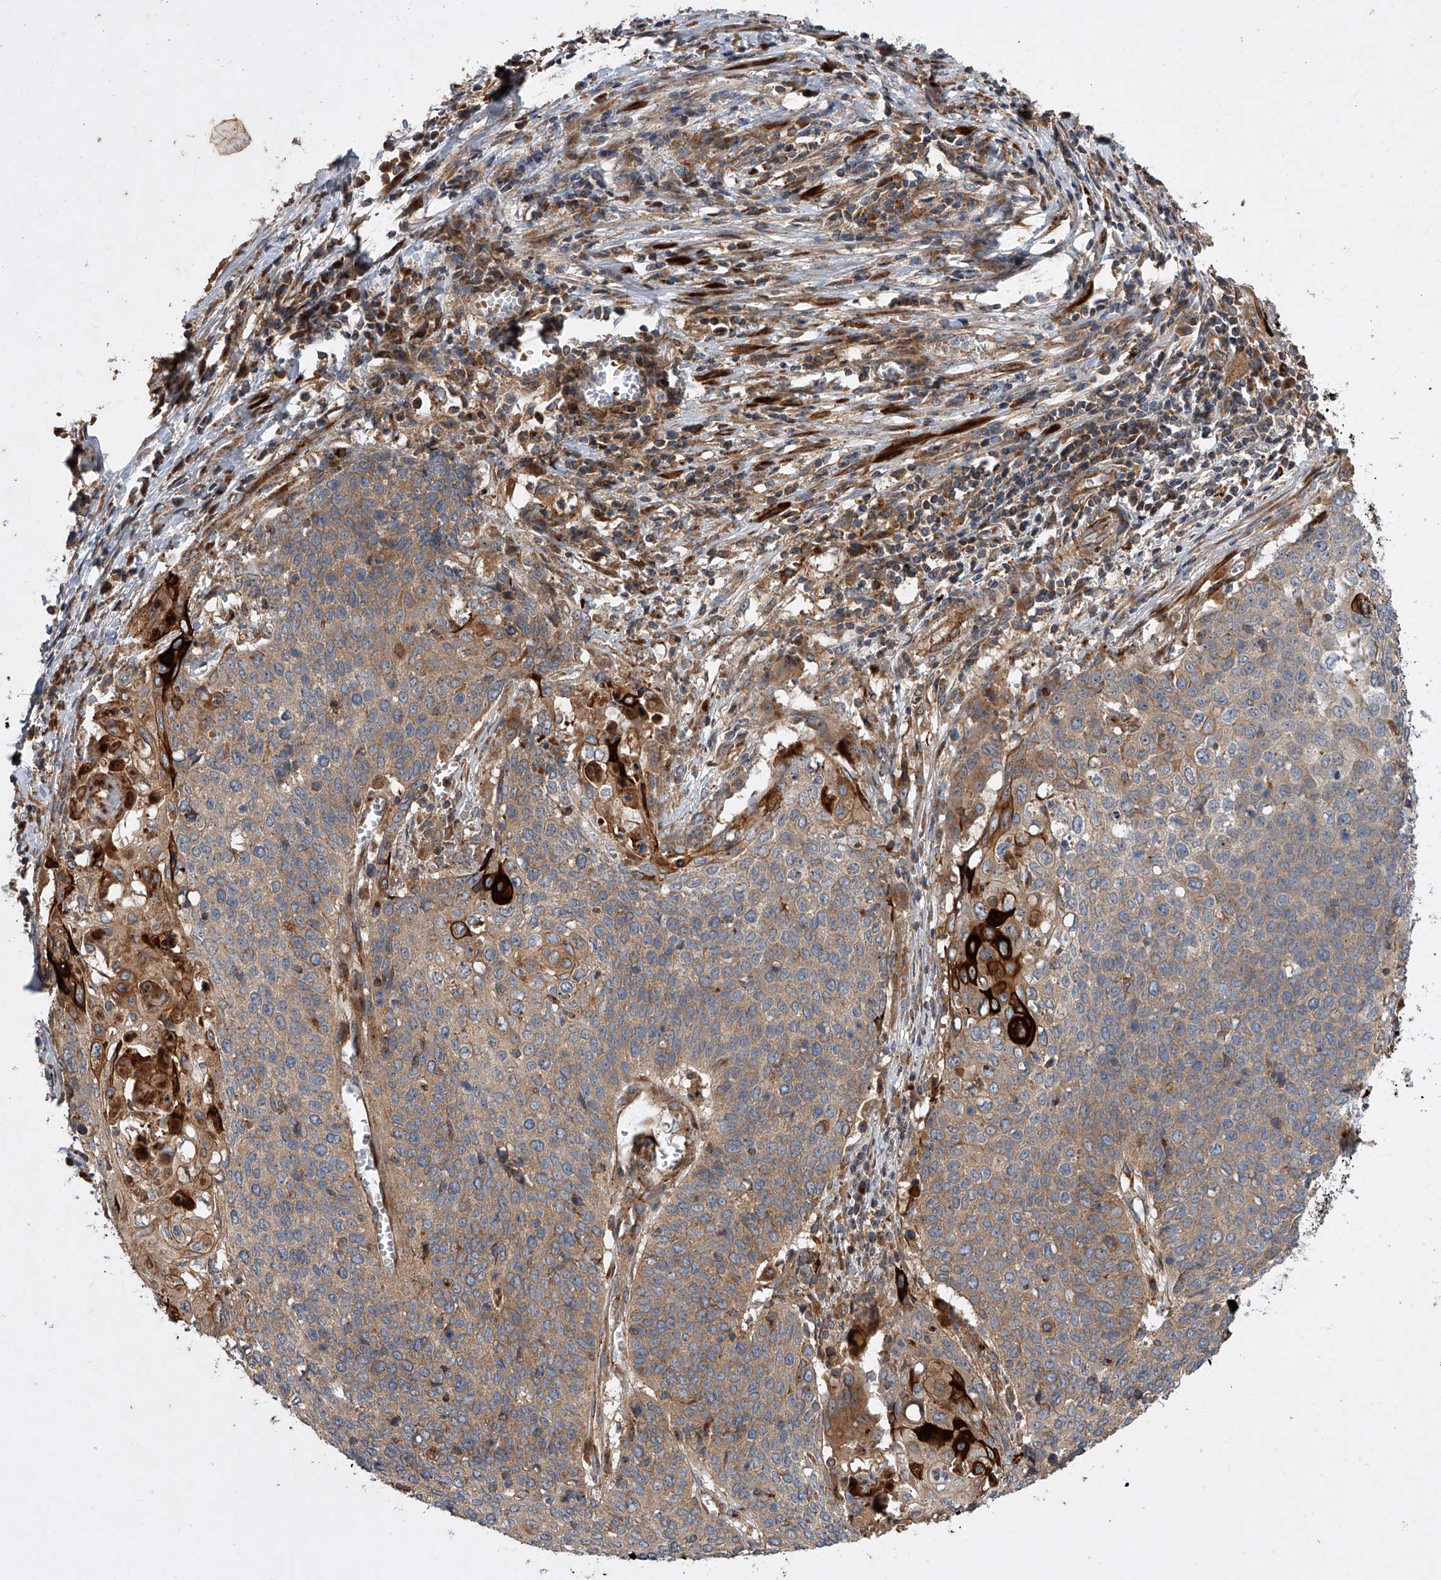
{"staining": {"intensity": "moderate", "quantity": ">75%", "location": "cytoplasmic/membranous"}, "tissue": "cervical cancer", "cell_type": "Tumor cells", "image_type": "cancer", "snomed": [{"axis": "morphology", "description": "Squamous cell carcinoma, NOS"}, {"axis": "topography", "description": "Cervix"}], "caption": "Brown immunohistochemical staining in cervical squamous cell carcinoma demonstrates moderate cytoplasmic/membranous staining in approximately >75% of tumor cells.", "gene": "USP47", "patient": {"sex": "female", "age": 39}}